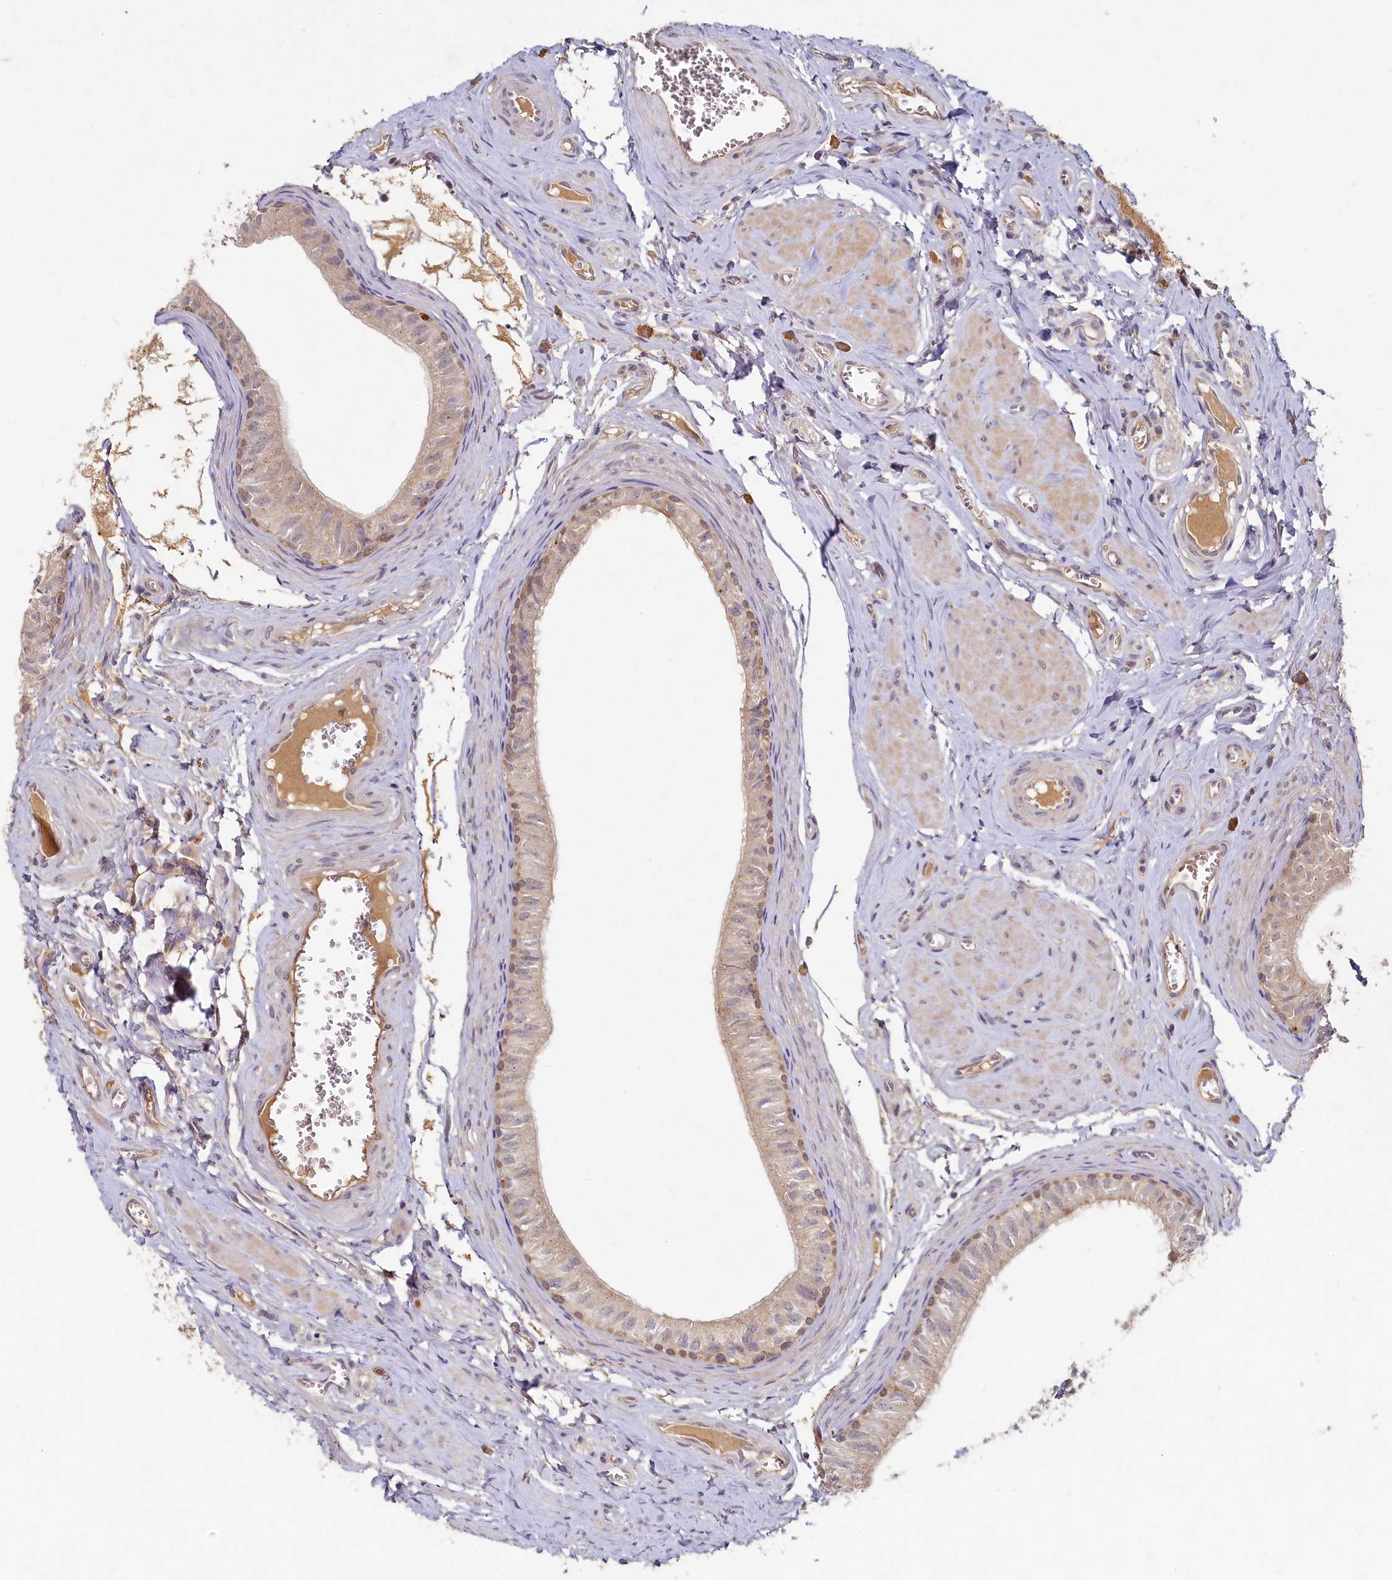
{"staining": {"intensity": "moderate", "quantity": "25%-75%", "location": "cytoplasmic/membranous"}, "tissue": "epididymis", "cell_type": "Glandular cells", "image_type": "normal", "snomed": [{"axis": "morphology", "description": "Normal tissue, NOS"}, {"axis": "topography", "description": "Epididymis"}], "caption": "Immunohistochemical staining of benign human epididymis displays medium levels of moderate cytoplasmic/membranous positivity in about 25%-75% of glandular cells.", "gene": "HERC3", "patient": {"sex": "male", "age": 42}}